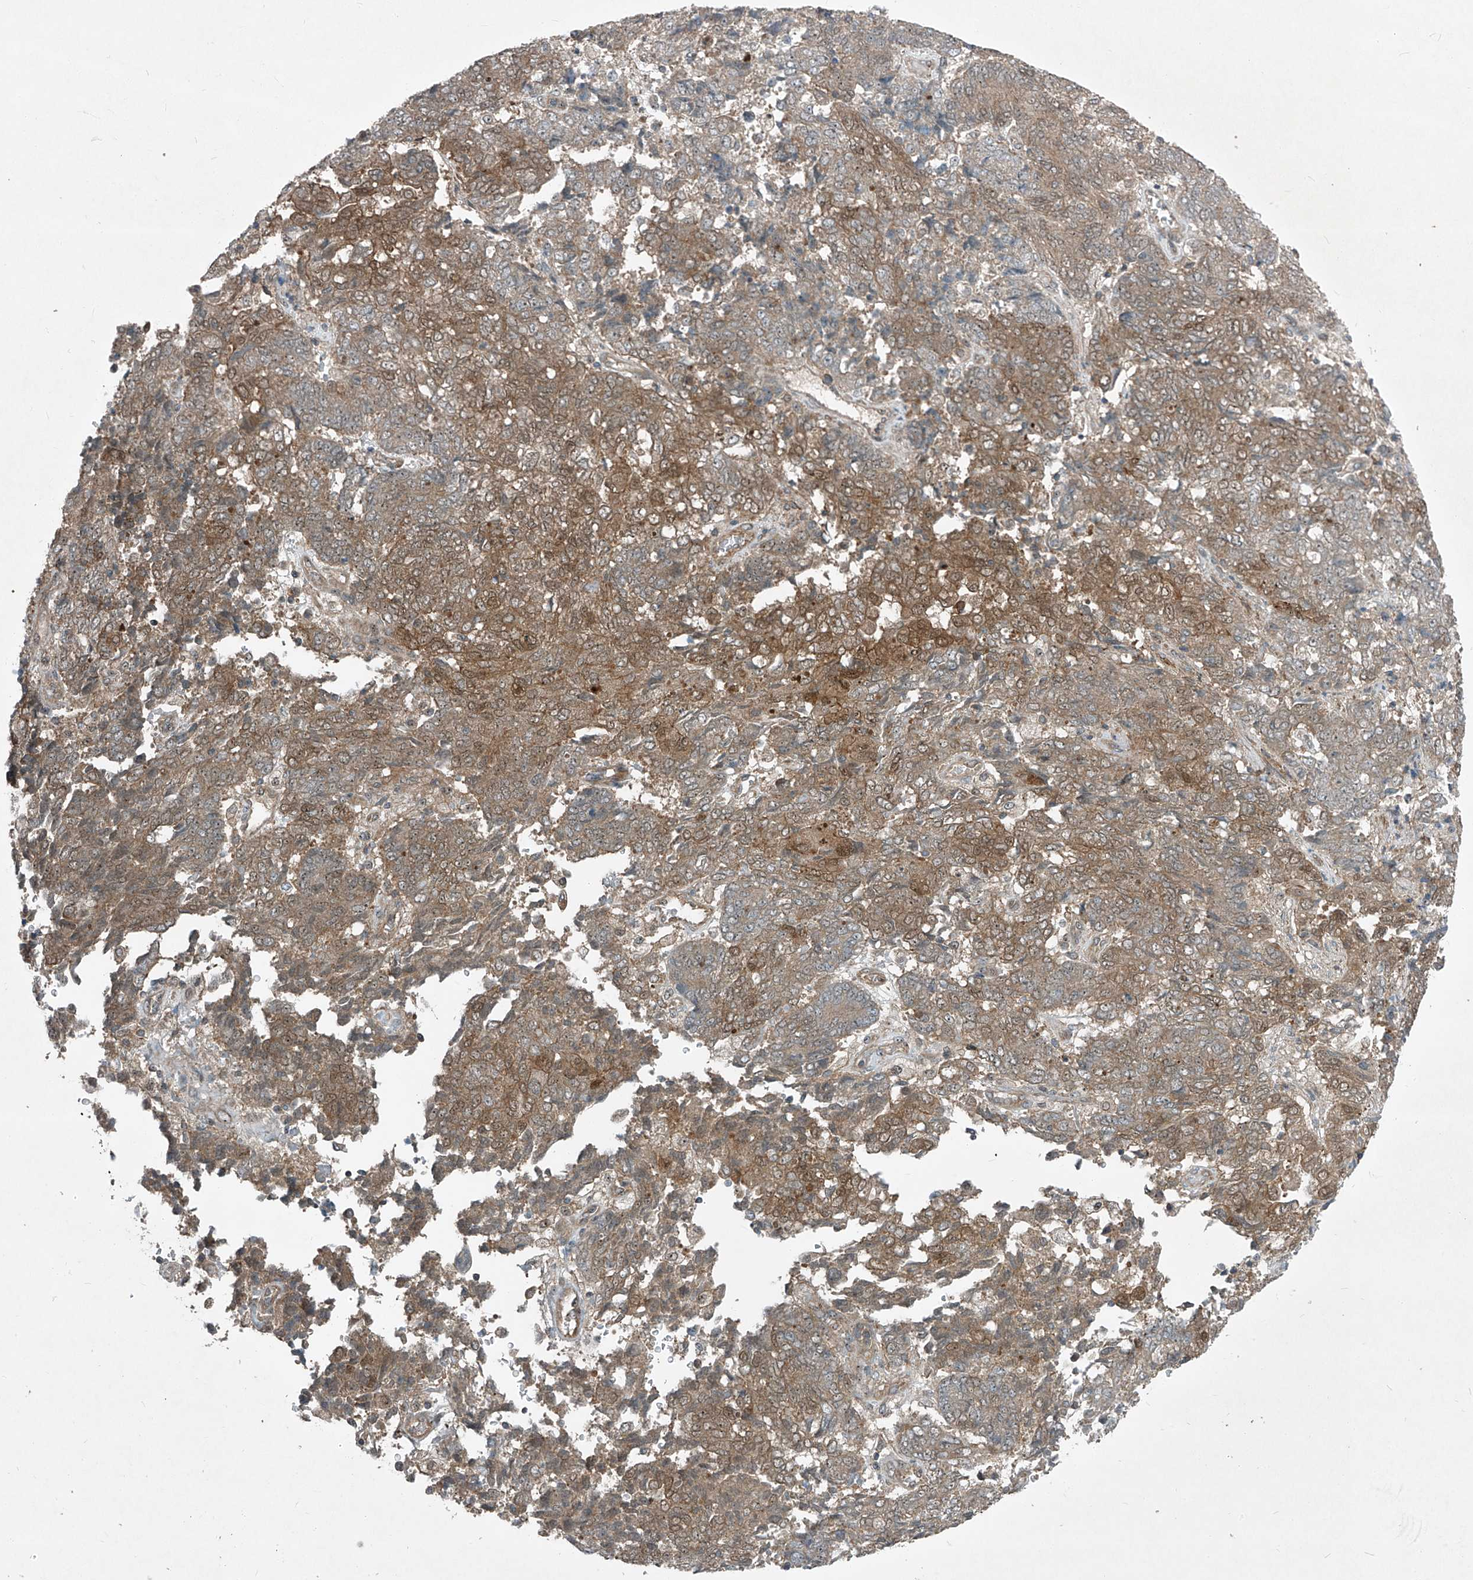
{"staining": {"intensity": "moderate", "quantity": "25%-75%", "location": "cytoplasmic/membranous,nuclear"}, "tissue": "endometrial cancer", "cell_type": "Tumor cells", "image_type": "cancer", "snomed": [{"axis": "morphology", "description": "Adenocarcinoma, NOS"}, {"axis": "topography", "description": "Endometrium"}], "caption": "Tumor cells exhibit medium levels of moderate cytoplasmic/membranous and nuclear positivity in about 25%-75% of cells in endometrial cancer (adenocarcinoma).", "gene": "PPCS", "patient": {"sex": "female", "age": 80}}